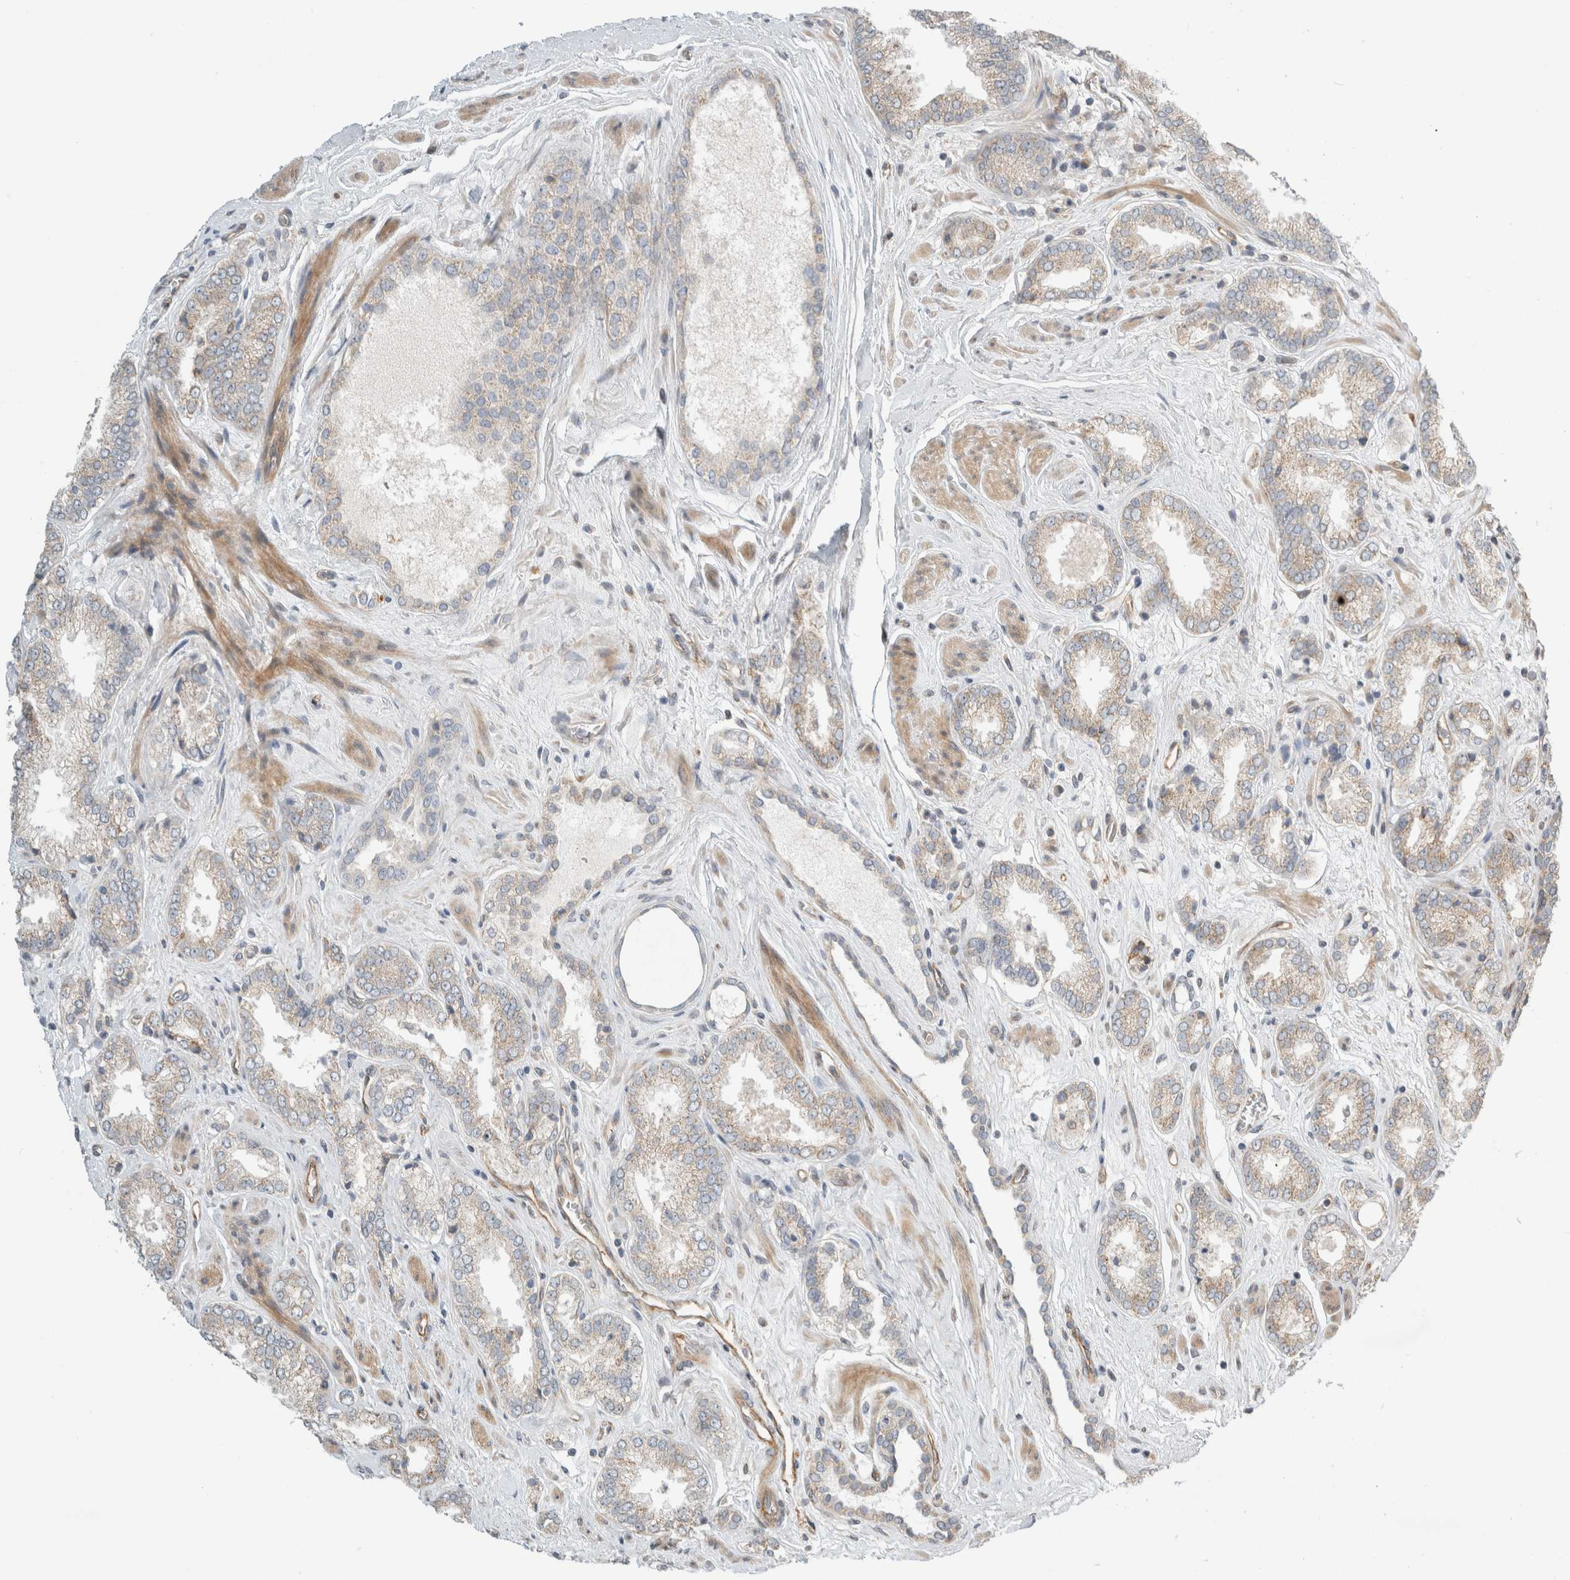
{"staining": {"intensity": "weak", "quantity": "25%-75%", "location": "cytoplasmic/membranous"}, "tissue": "prostate cancer", "cell_type": "Tumor cells", "image_type": "cancer", "snomed": [{"axis": "morphology", "description": "Adenocarcinoma, Low grade"}, {"axis": "topography", "description": "Prostate"}], "caption": "Tumor cells reveal low levels of weak cytoplasmic/membranous expression in approximately 25%-75% of cells in low-grade adenocarcinoma (prostate). Nuclei are stained in blue.", "gene": "KPNA5", "patient": {"sex": "male", "age": 62}}